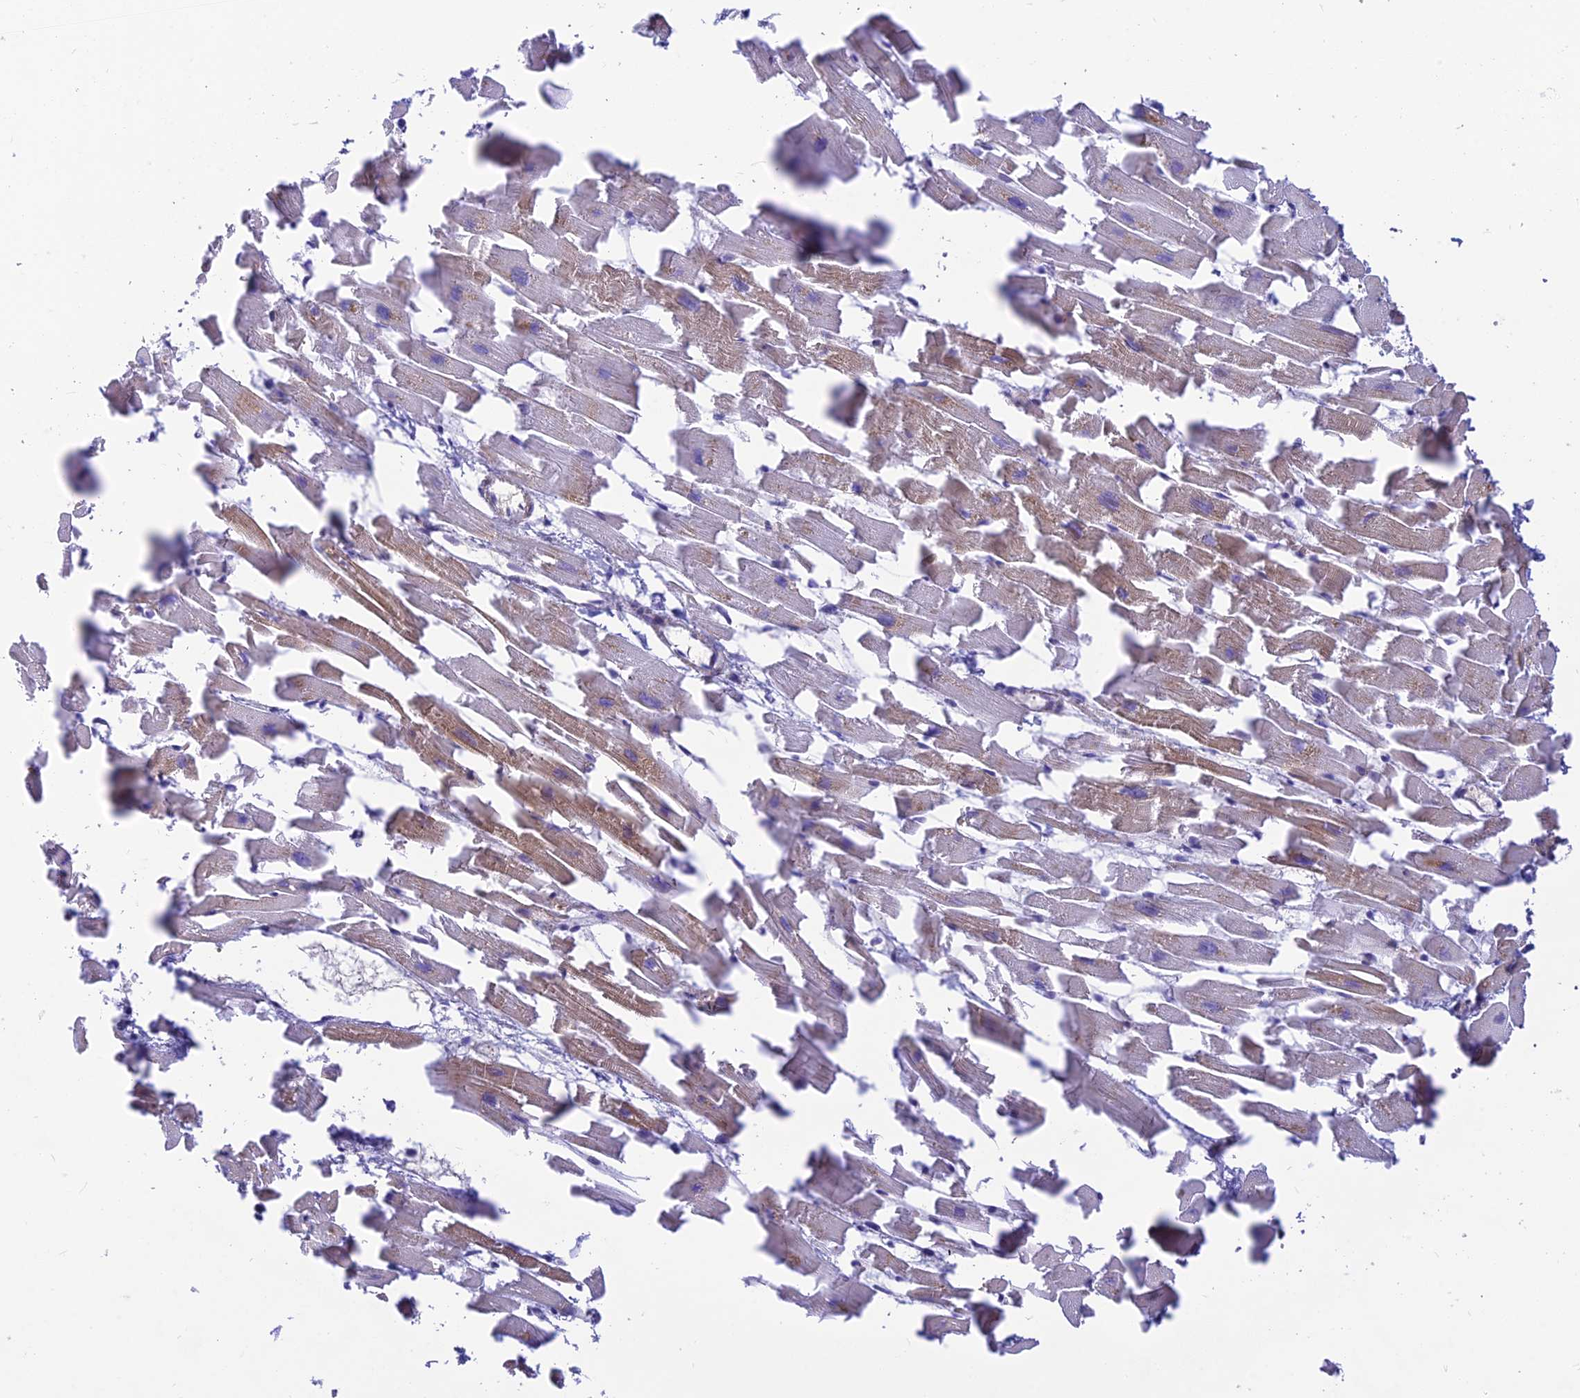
{"staining": {"intensity": "moderate", "quantity": "25%-75%", "location": "cytoplasmic/membranous"}, "tissue": "heart muscle", "cell_type": "Cardiomyocytes", "image_type": "normal", "snomed": [{"axis": "morphology", "description": "Normal tissue, NOS"}, {"axis": "topography", "description": "Heart"}], "caption": "Protein expression by immunohistochemistry (IHC) demonstrates moderate cytoplasmic/membranous staining in about 25%-75% of cardiomyocytes in benign heart muscle.", "gene": "POLR1G", "patient": {"sex": "female", "age": 64}}